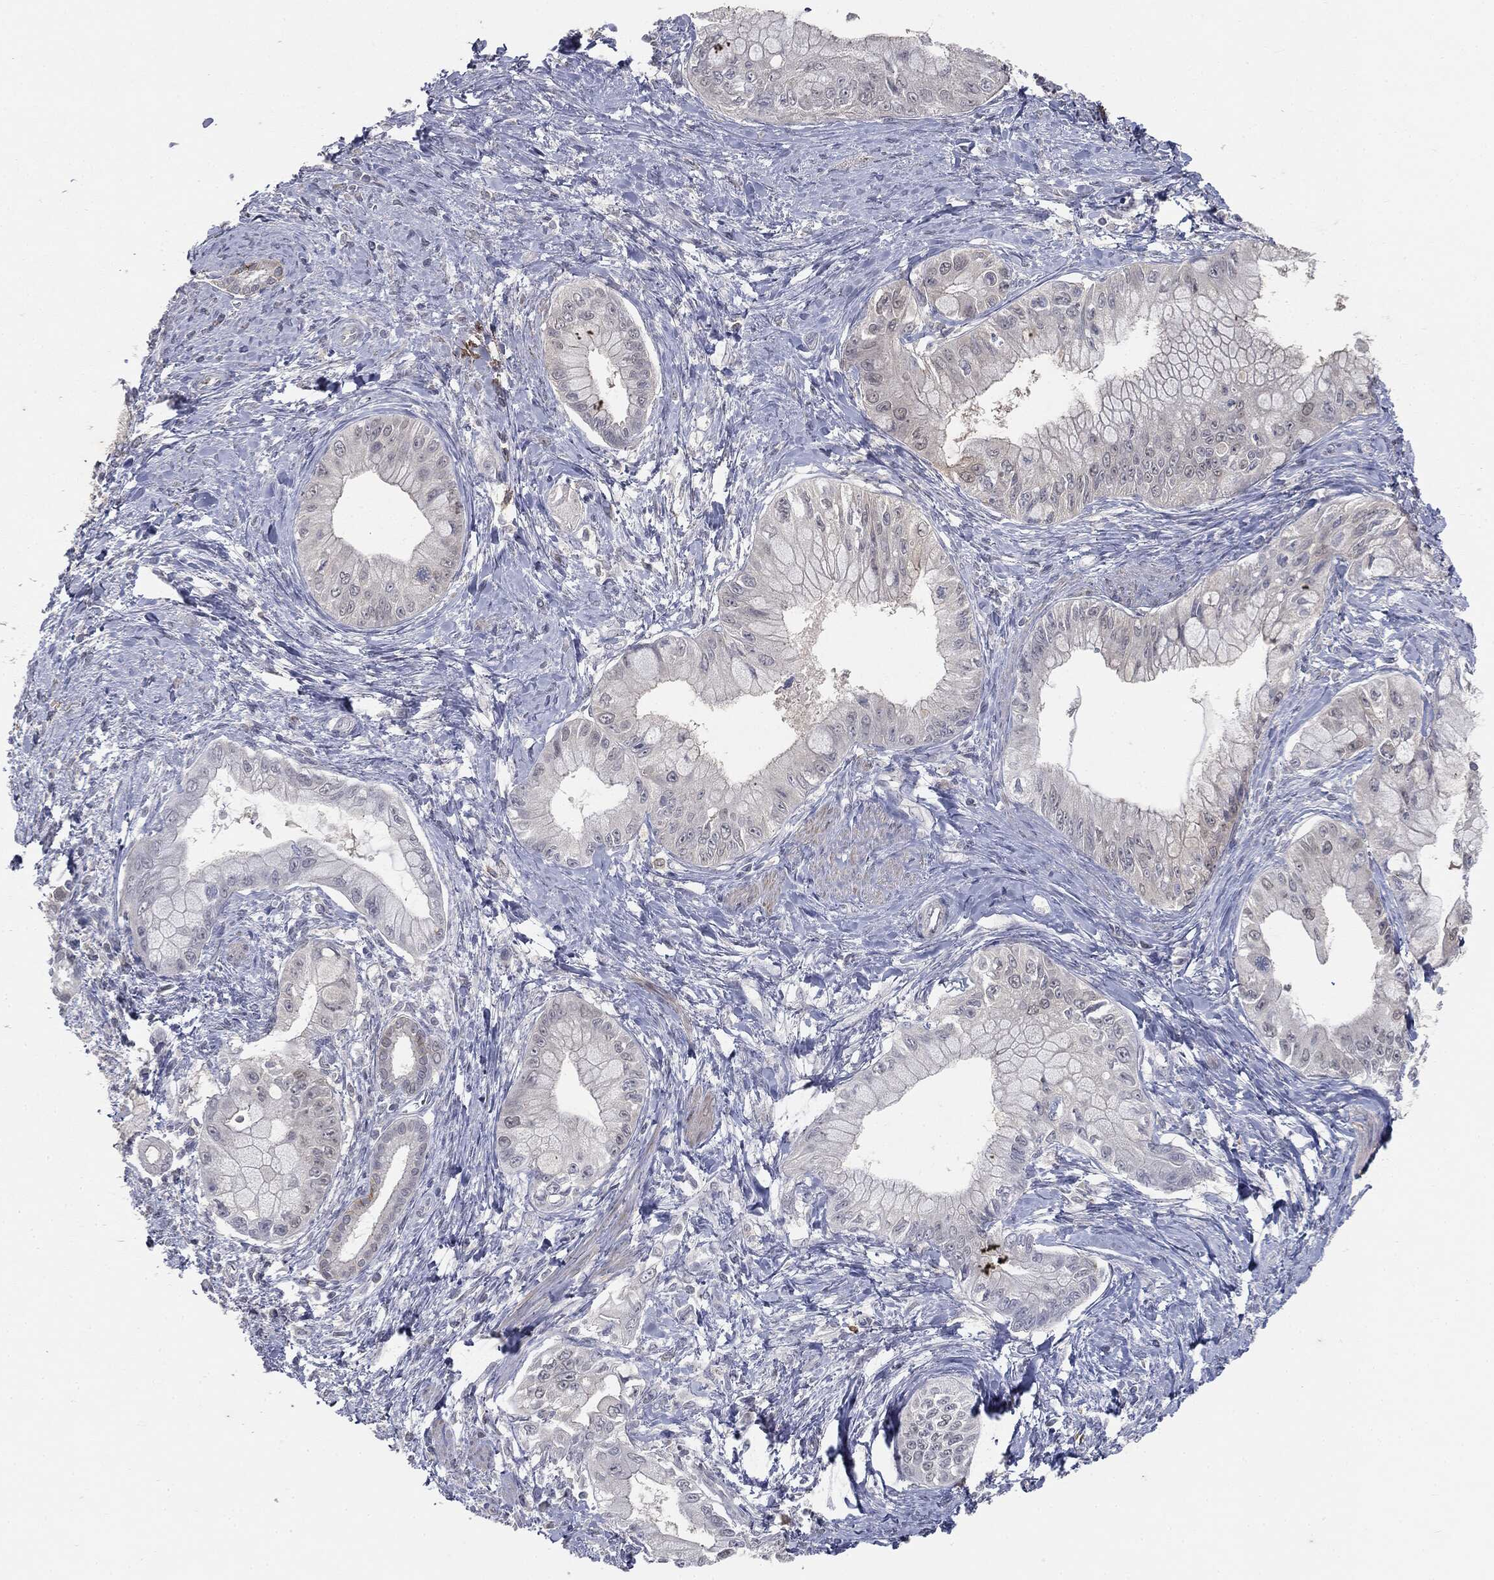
{"staining": {"intensity": "negative", "quantity": "none", "location": "none"}, "tissue": "pancreatic cancer", "cell_type": "Tumor cells", "image_type": "cancer", "snomed": [{"axis": "morphology", "description": "Adenocarcinoma, NOS"}, {"axis": "topography", "description": "Pancreas"}], "caption": "This is an immunohistochemistry (IHC) photomicrograph of pancreatic adenocarcinoma. There is no positivity in tumor cells.", "gene": "SLC2A2", "patient": {"sex": "male", "age": 48}}